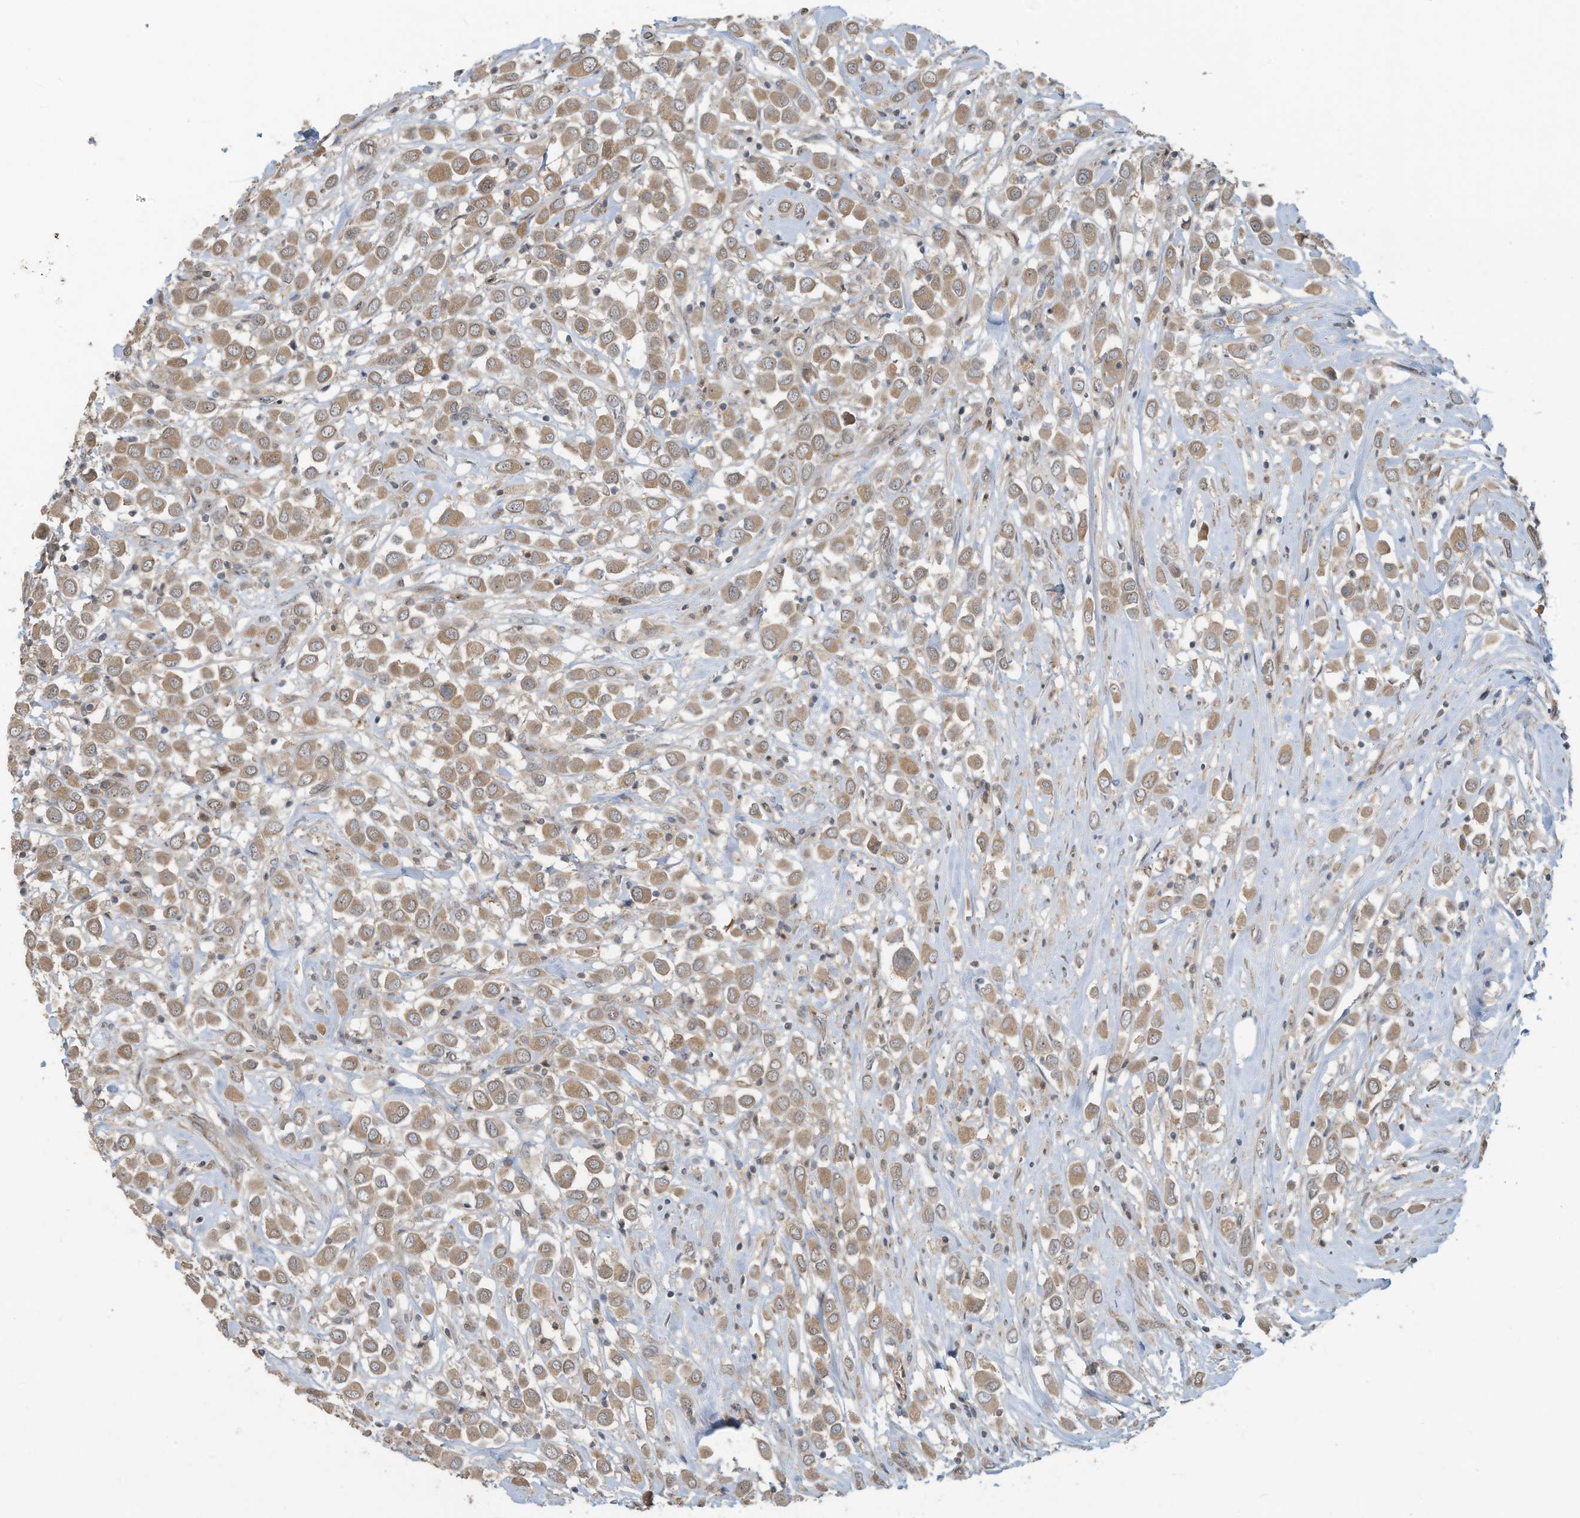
{"staining": {"intensity": "moderate", "quantity": ">75%", "location": "cytoplasmic/membranous"}, "tissue": "breast cancer", "cell_type": "Tumor cells", "image_type": "cancer", "snomed": [{"axis": "morphology", "description": "Duct carcinoma"}, {"axis": "topography", "description": "Breast"}], "caption": "Tumor cells demonstrate moderate cytoplasmic/membranous expression in approximately >75% of cells in breast cancer (intraductal carcinoma). The protein of interest is stained brown, and the nuclei are stained in blue (DAB (3,3'-diaminobenzidine) IHC with brightfield microscopy, high magnification).", "gene": "ERI2", "patient": {"sex": "female", "age": 61}}